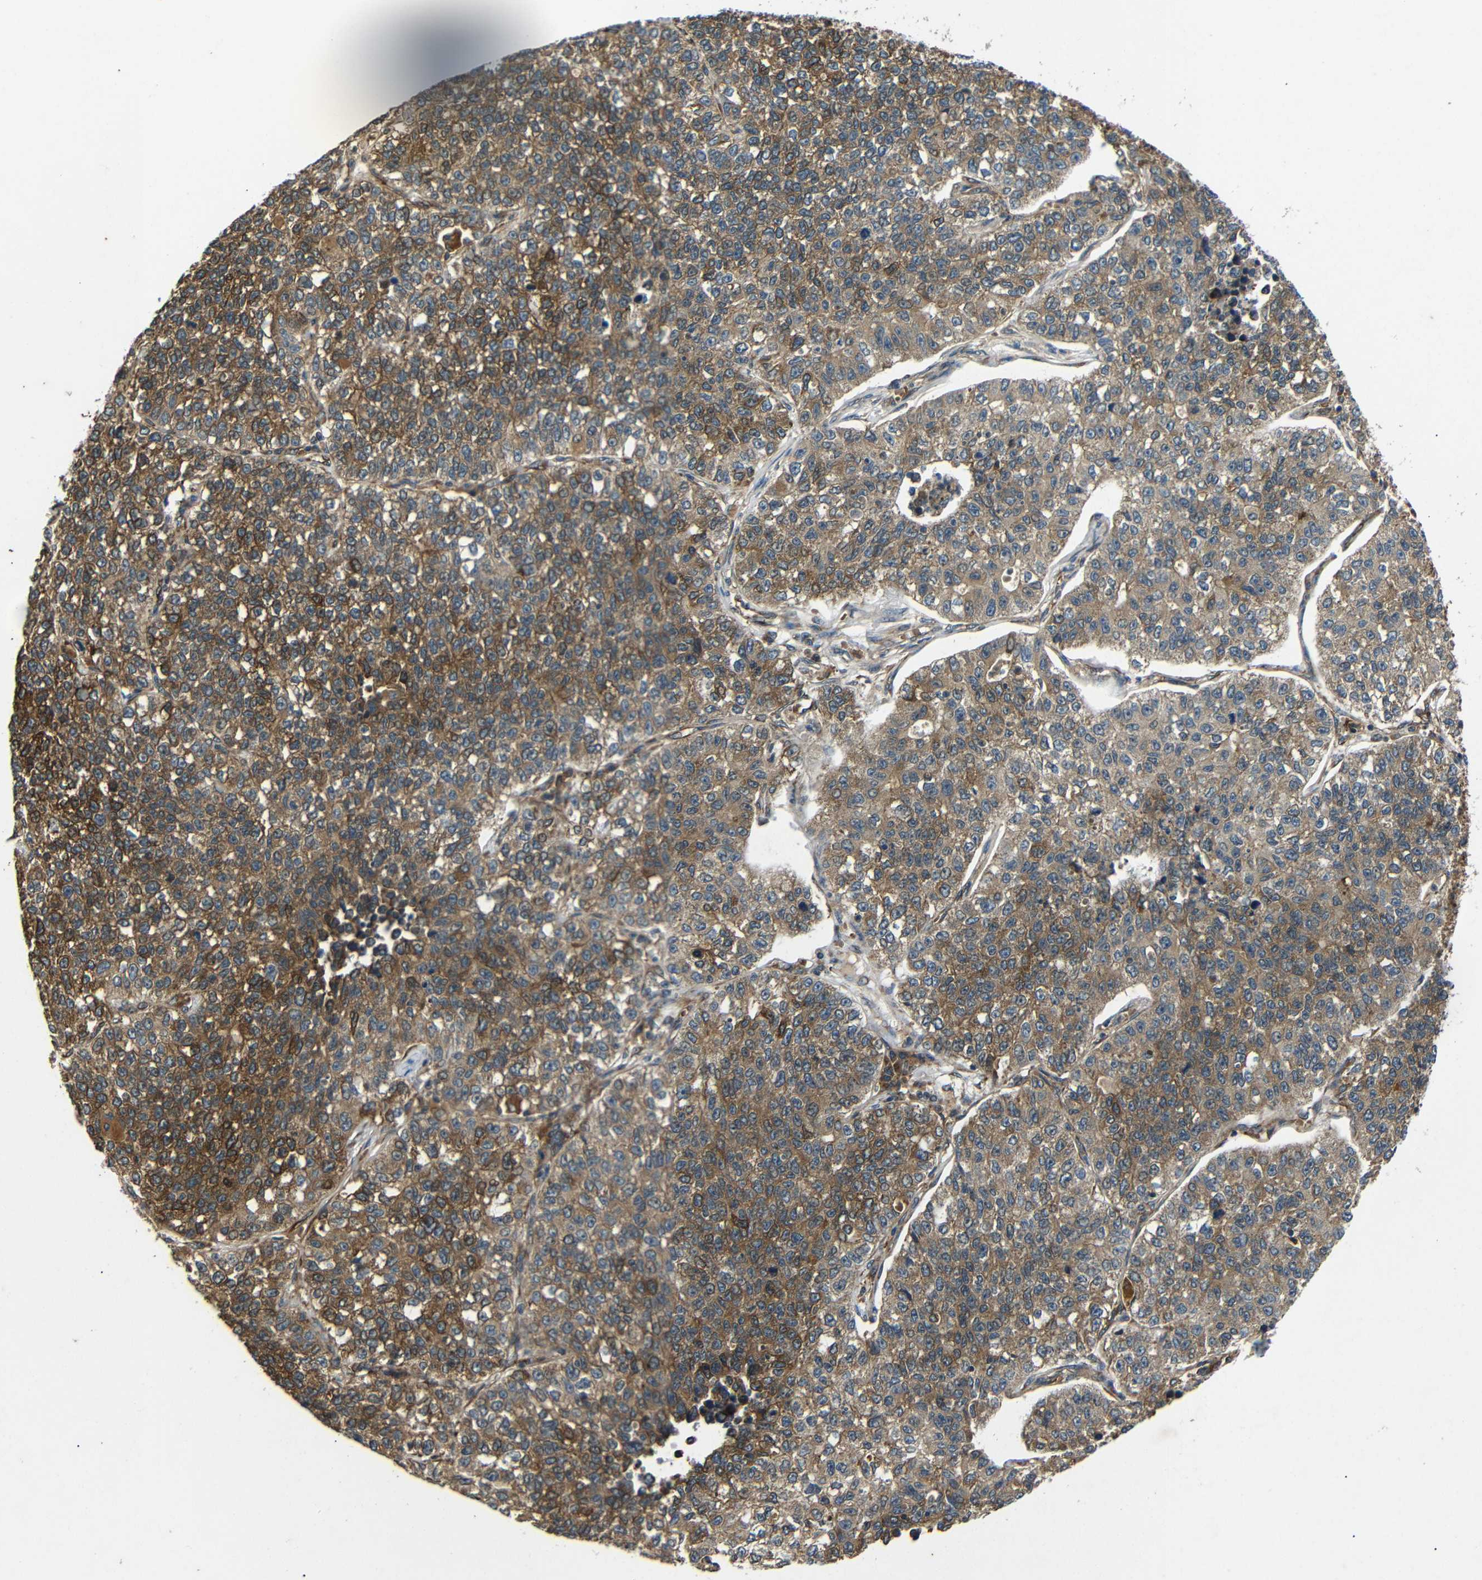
{"staining": {"intensity": "moderate", "quantity": ">75%", "location": "cytoplasmic/membranous"}, "tissue": "lung cancer", "cell_type": "Tumor cells", "image_type": "cancer", "snomed": [{"axis": "morphology", "description": "Adenocarcinoma, NOS"}, {"axis": "topography", "description": "Lung"}], "caption": "An image showing moderate cytoplasmic/membranous expression in approximately >75% of tumor cells in adenocarcinoma (lung), as visualized by brown immunohistochemical staining.", "gene": "TRPC1", "patient": {"sex": "male", "age": 49}}